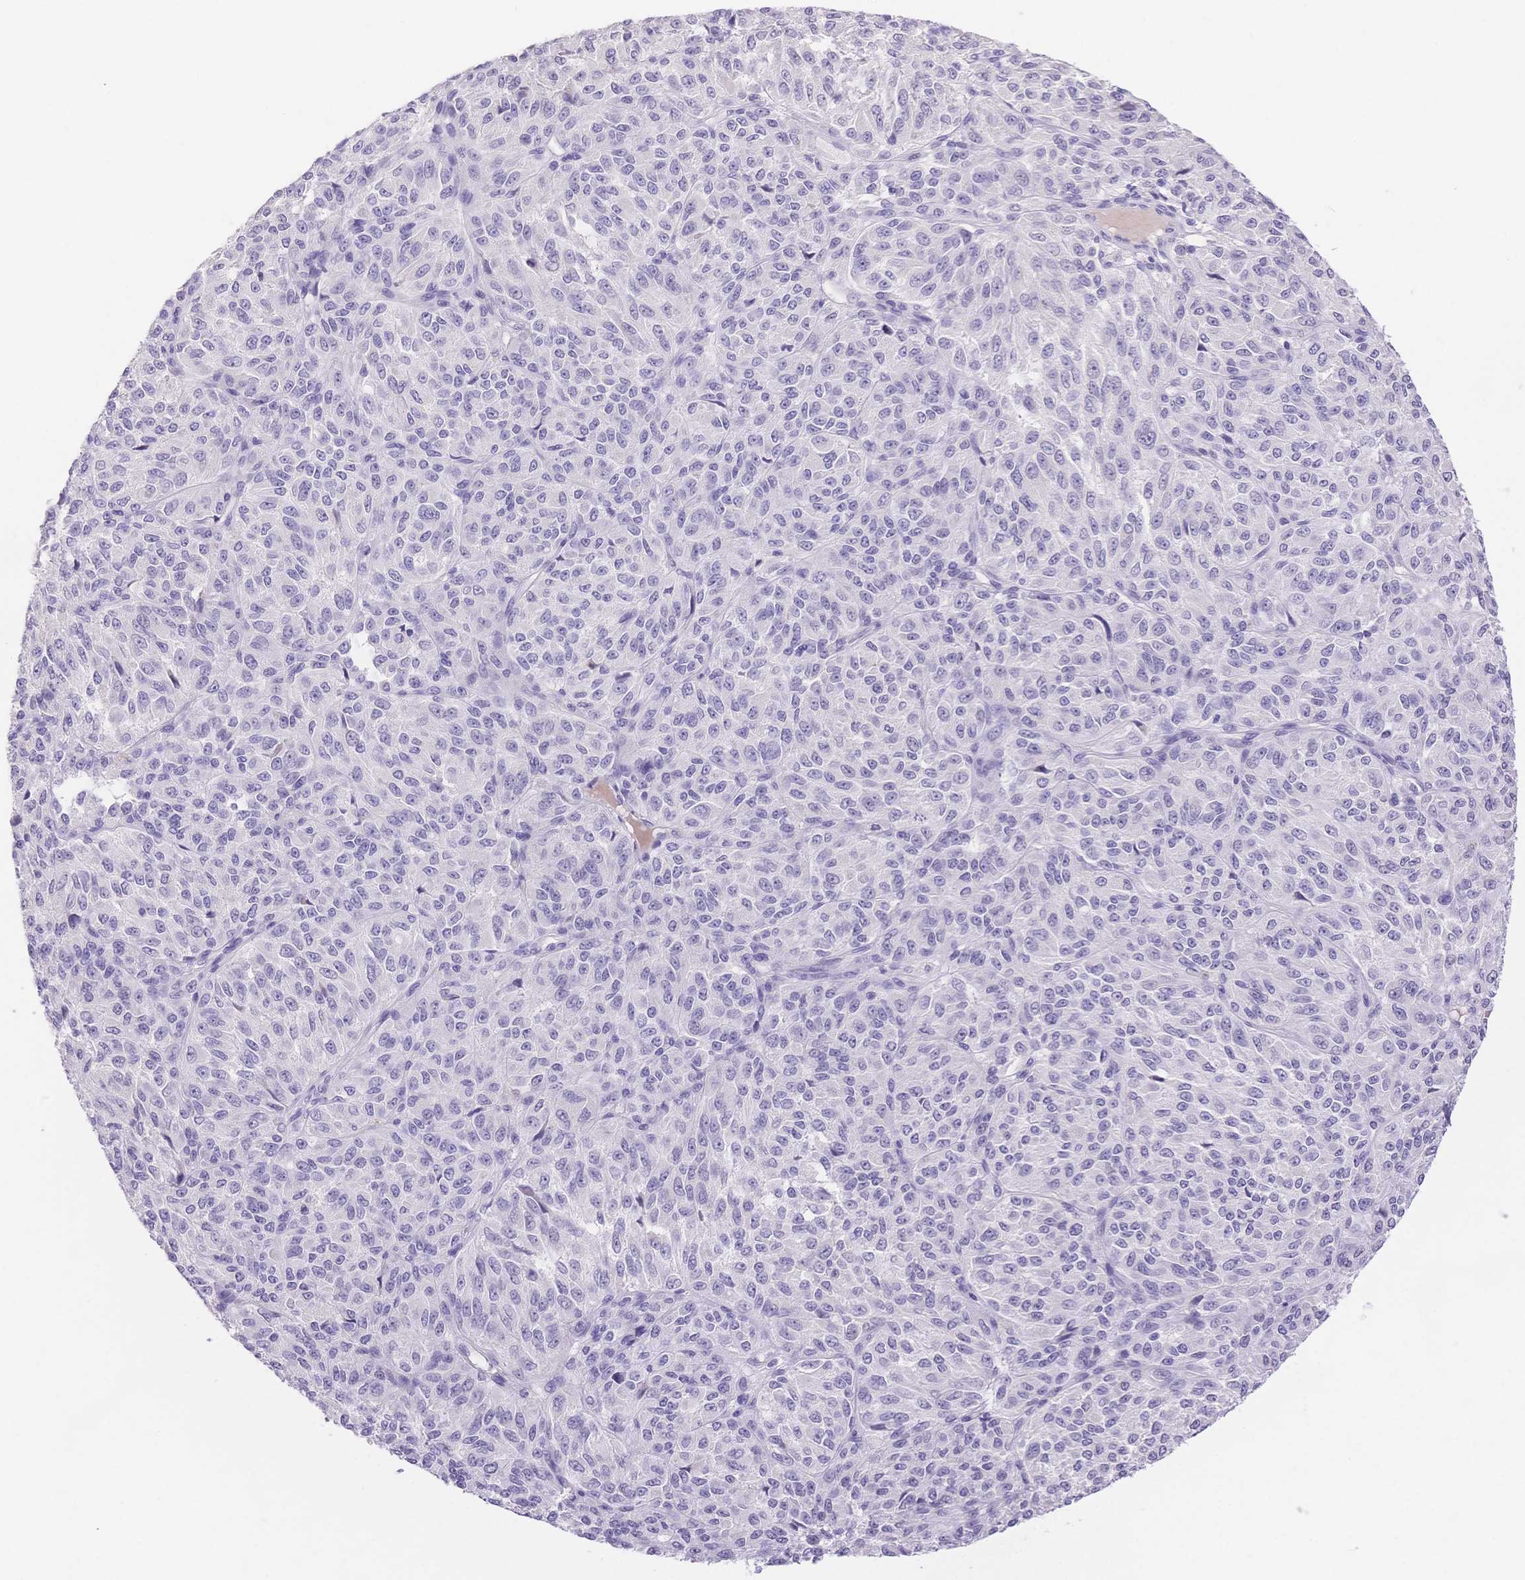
{"staining": {"intensity": "negative", "quantity": "none", "location": "none"}, "tissue": "melanoma", "cell_type": "Tumor cells", "image_type": "cancer", "snomed": [{"axis": "morphology", "description": "Malignant melanoma, Metastatic site"}, {"axis": "topography", "description": "Brain"}], "caption": "Immunohistochemical staining of malignant melanoma (metastatic site) demonstrates no significant expression in tumor cells.", "gene": "MYOM1", "patient": {"sex": "female", "age": 56}}